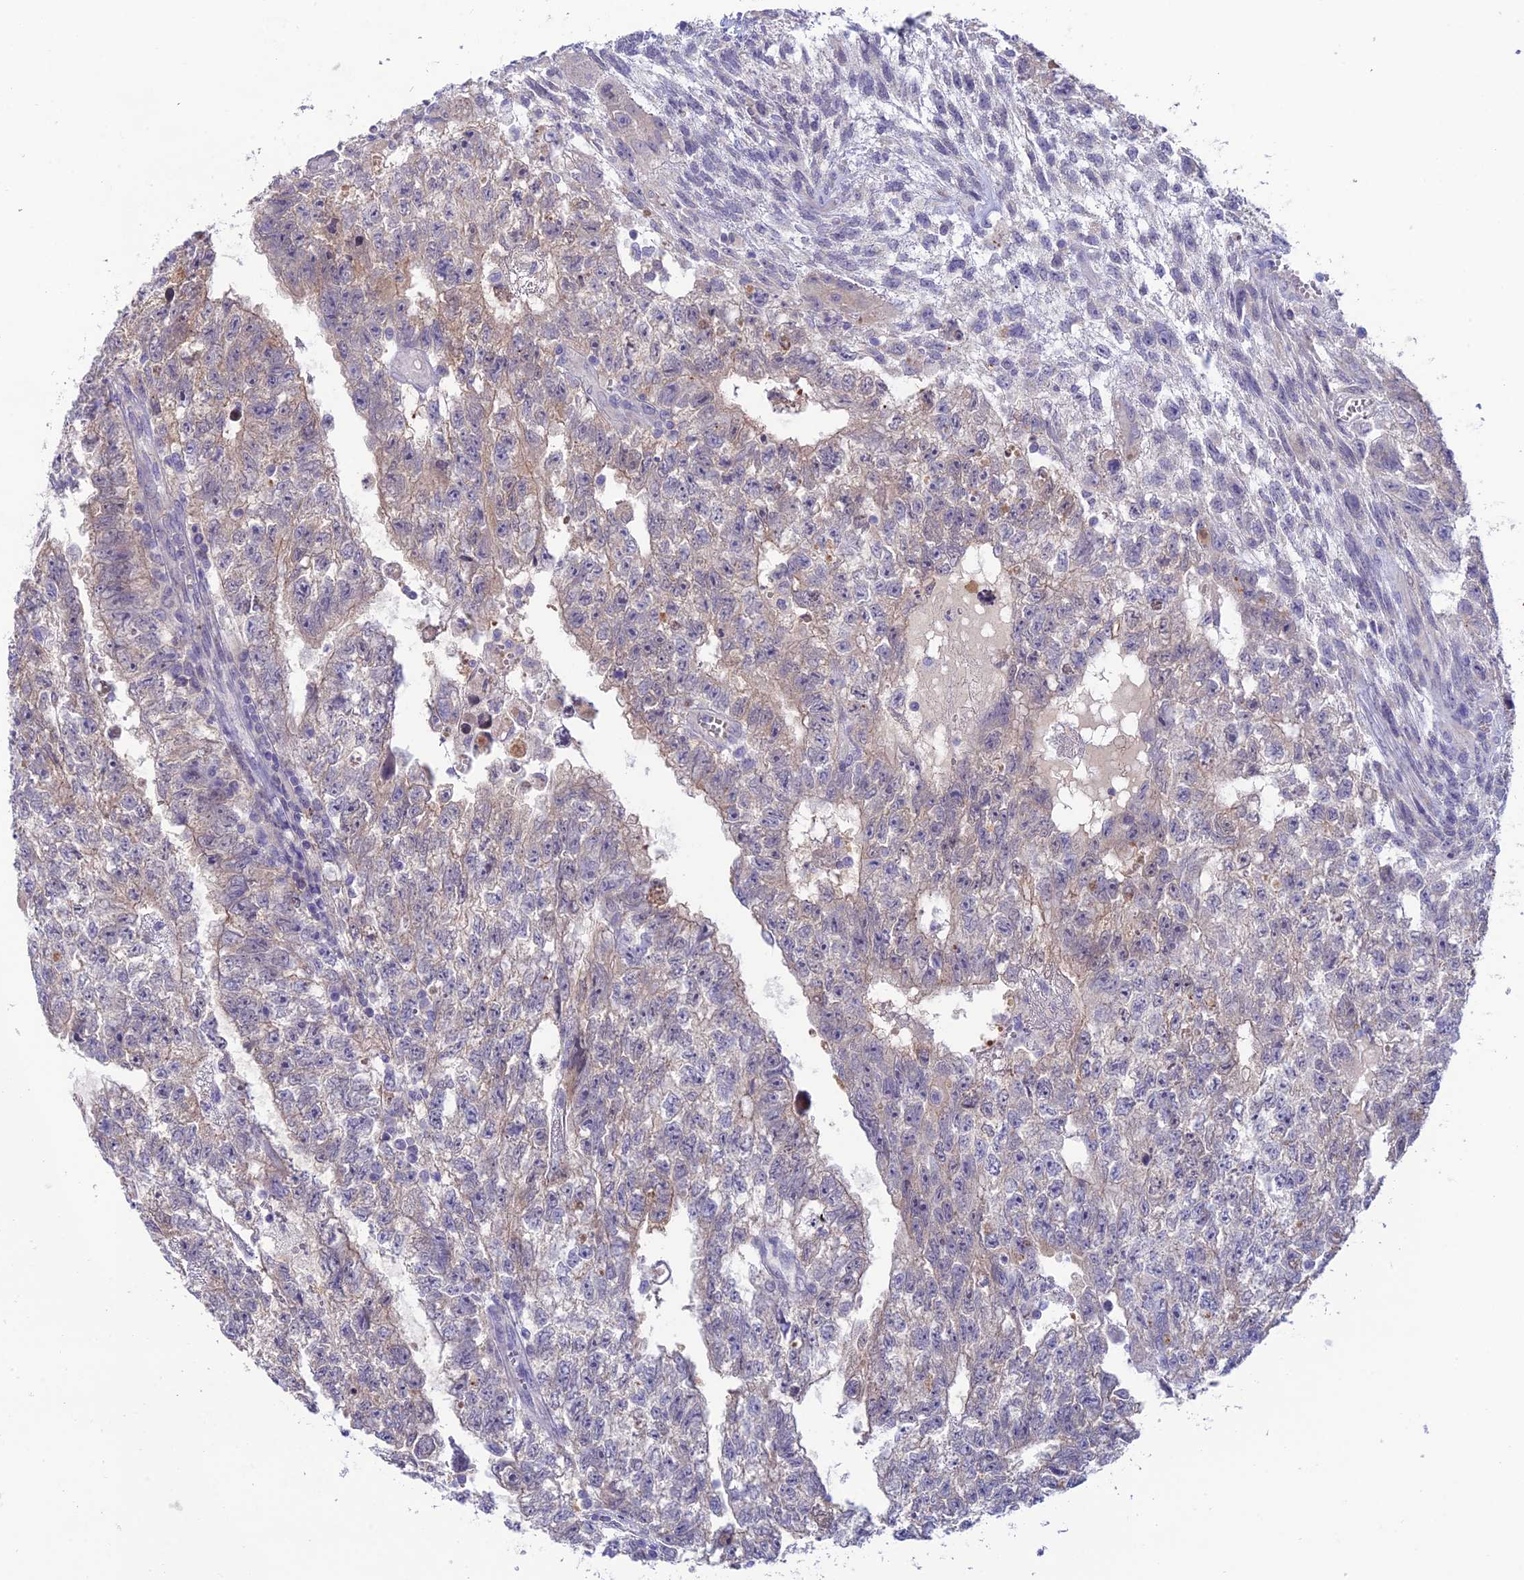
{"staining": {"intensity": "weak", "quantity": "<25%", "location": "cytoplasmic/membranous"}, "tissue": "testis cancer", "cell_type": "Tumor cells", "image_type": "cancer", "snomed": [{"axis": "morphology", "description": "Carcinoma, Embryonal, NOS"}, {"axis": "topography", "description": "Testis"}], "caption": "Human embryonal carcinoma (testis) stained for a protein using IHC shows no staining in tumor cells.", "gene": "XPO7", "patient": {"sex": "male", "age": 26}}